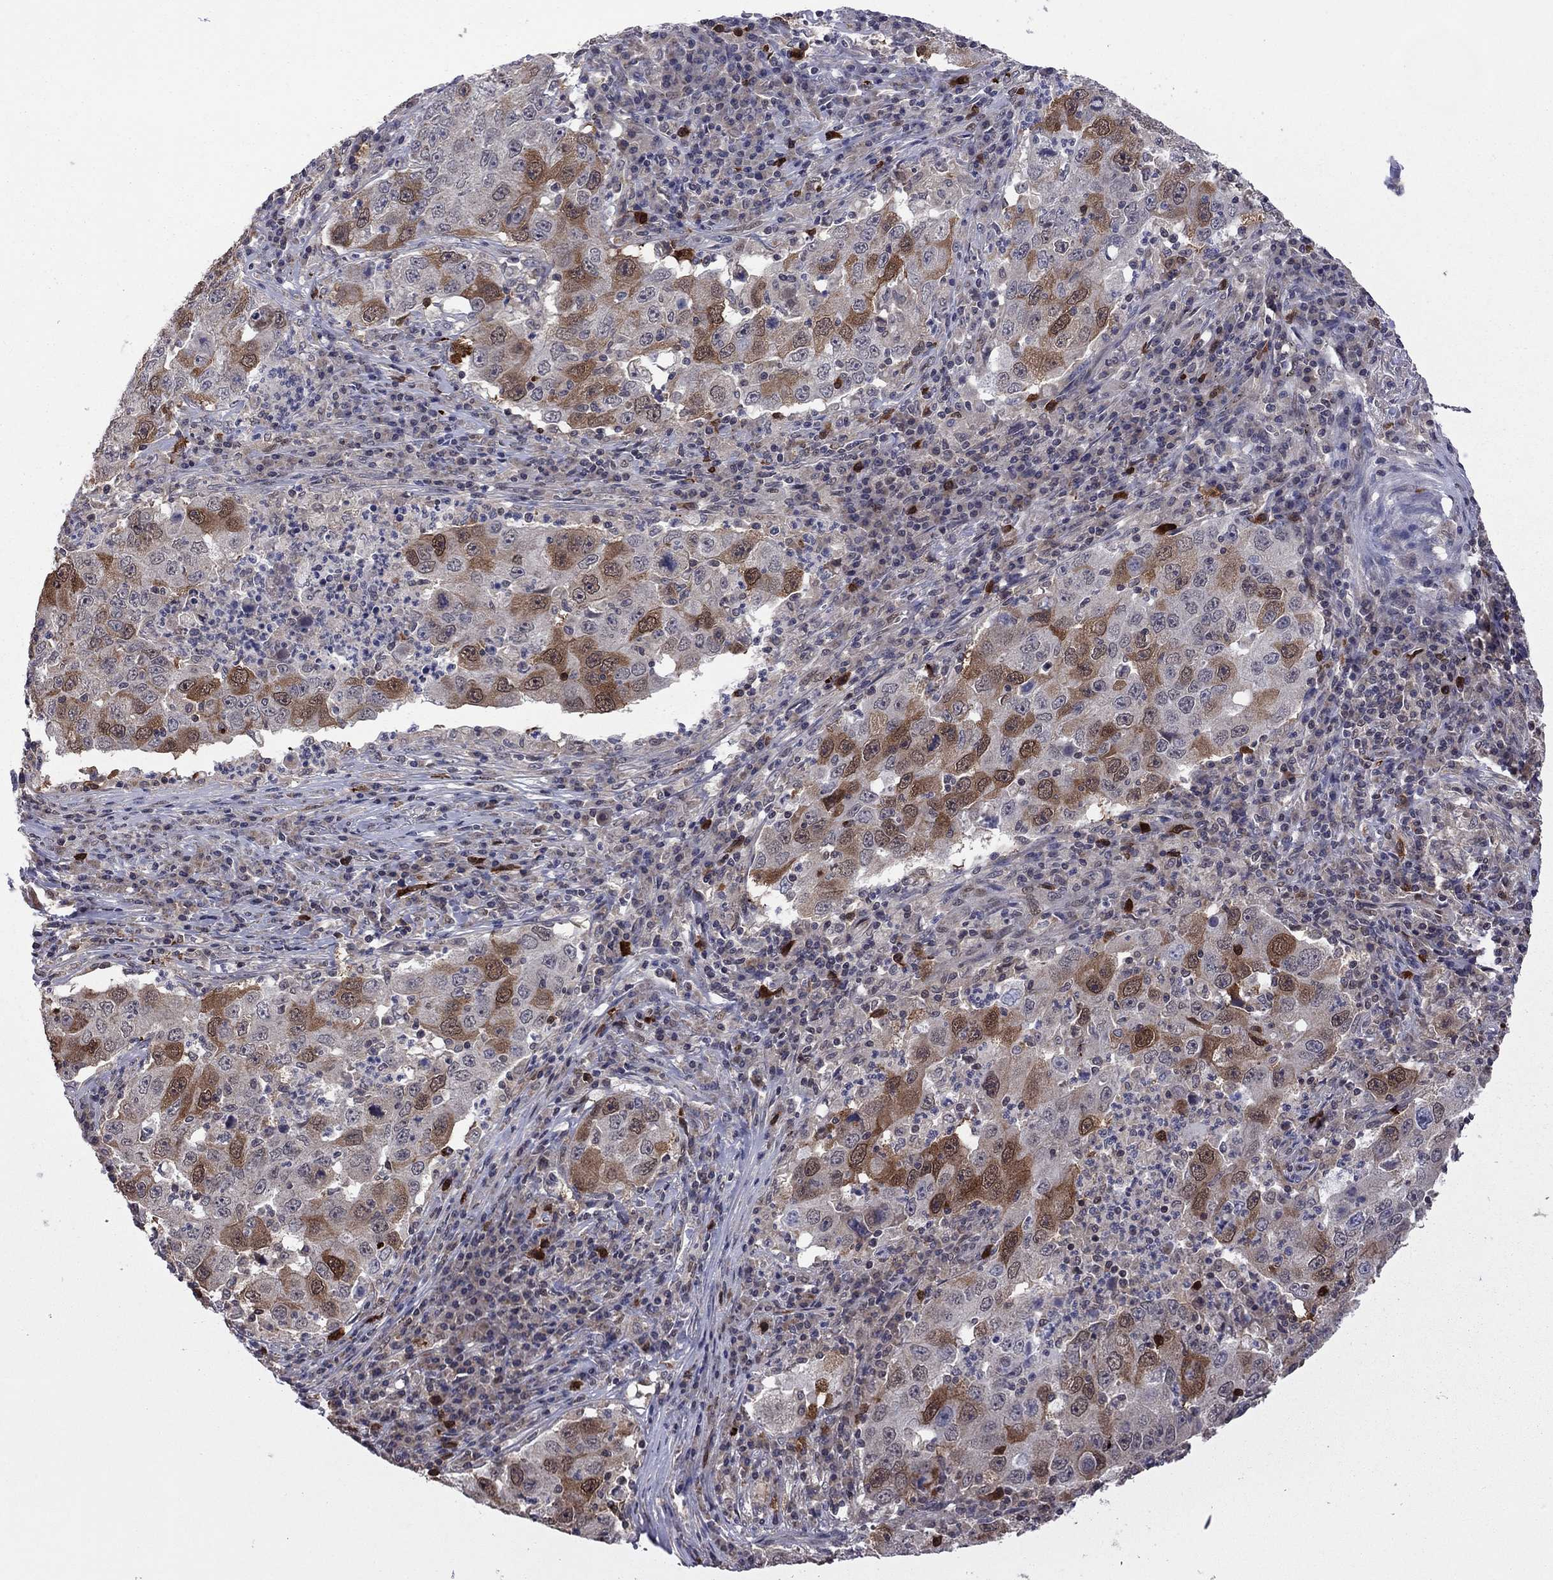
{"staining": {"intensity": "strong", "quantity": "<25%", "location": "cytoplasmic/membranous"}, "tissue": "lung cancer", "cell_type": "Tumor cells", "image_type": "cancer", "snomed": [{"axis": "morphology", "description": "Adenocarcinoma, NOS"}, {"axis": "topography", "description": "Lung"}], "caption": "High-magnification brightfield microscopy of lung cancer stained with DAB (brown) and counterstained with hematoxylin (blue). tumor cells exhibit strong cytoplasmic/membranous expression is seen in about<25% of cells.", "gene": "GPAA1", "patient": {"sex": "male", "age": 73}}